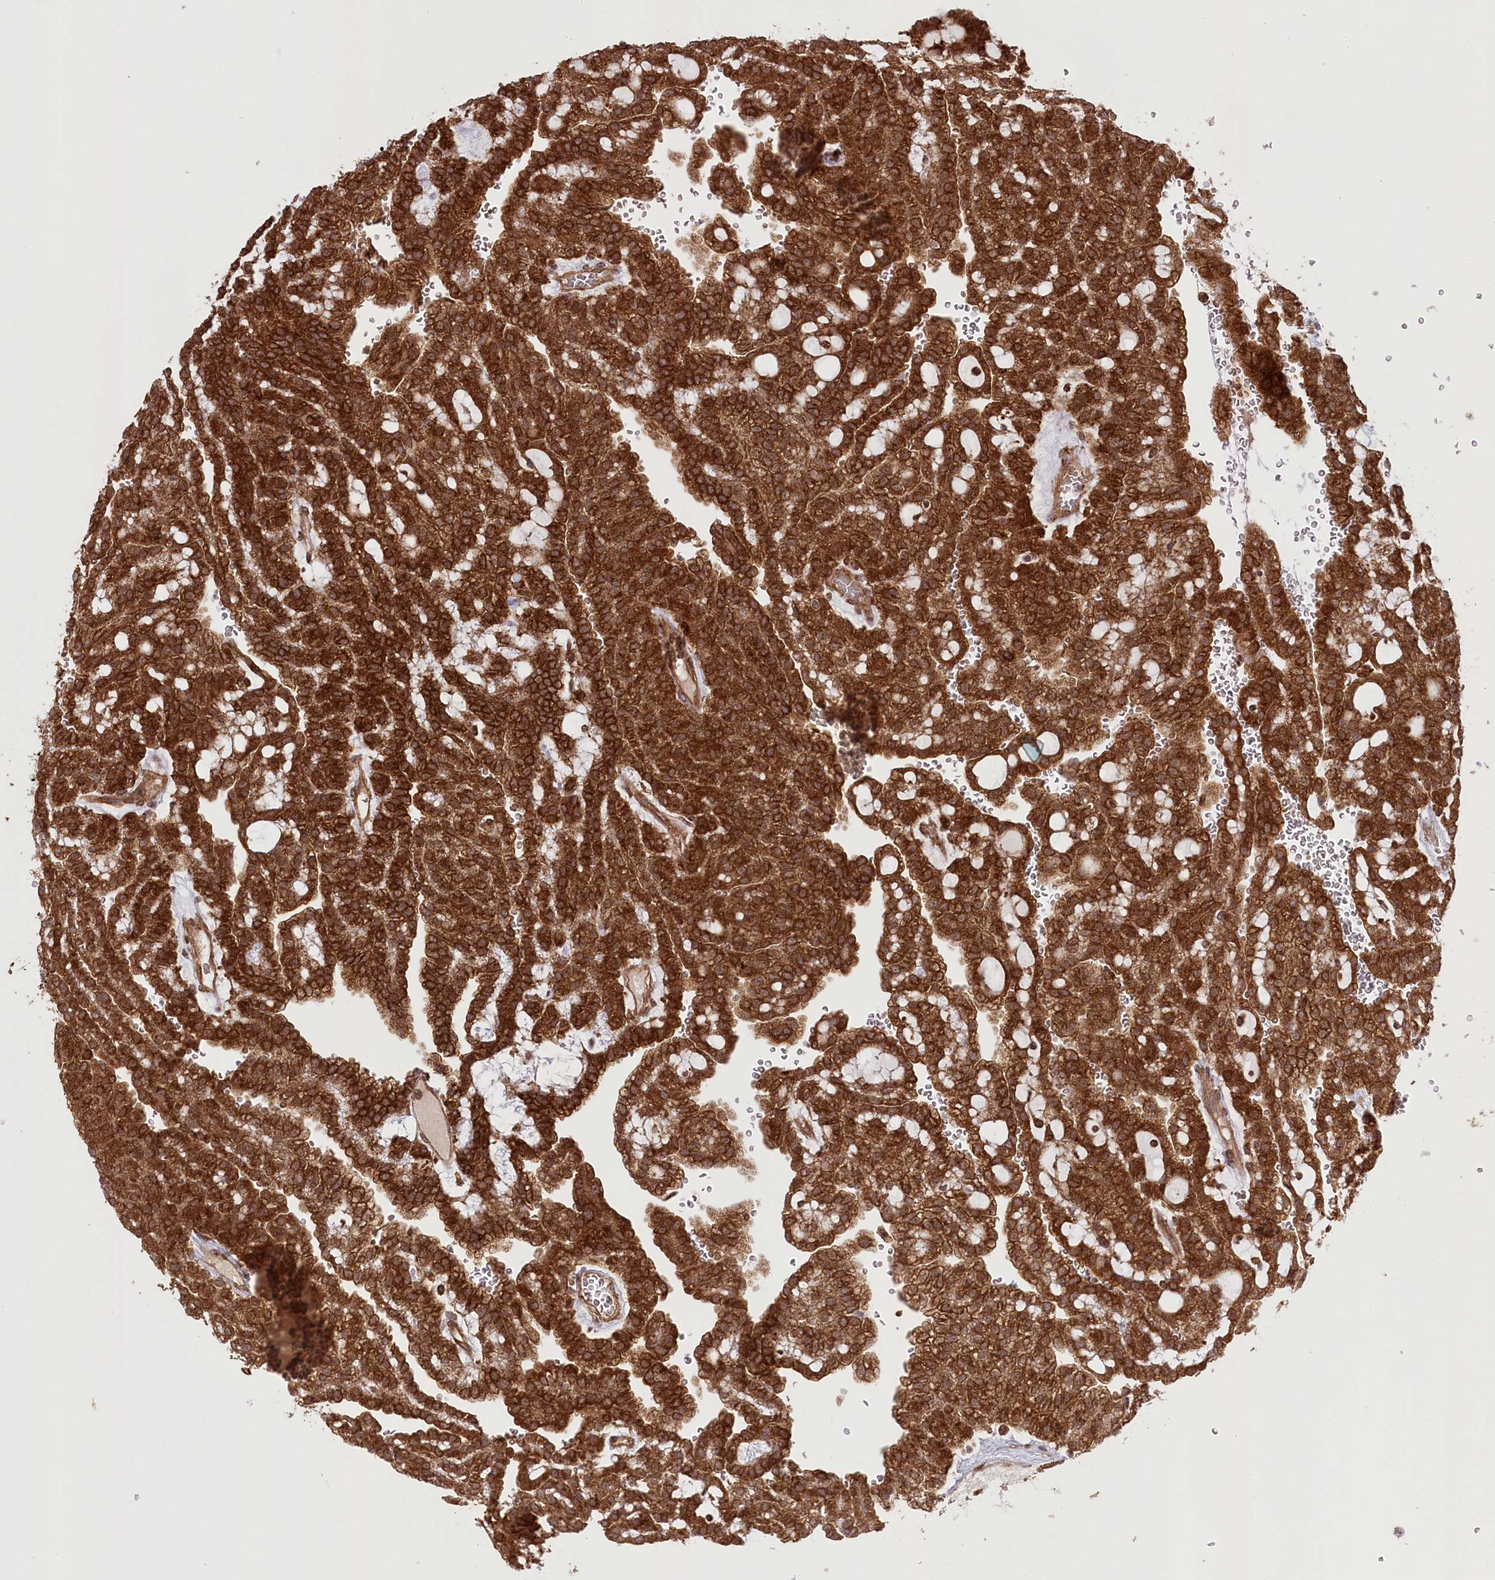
{"staining": {"intensity": "strong", "quantity": ">75%", "location": "cytoplasmic/membranous"}, "tissue": "renal cancer", "cell_type": "Tumor cells", "image_type": "cancer", "snomed": [{"axis": "morphology", "description": "Adenocarcinoma, NOS"}, {"axis": "topography", "description": "Kidney"}], "caption": "Brown immunohistochemical staining in human renal cancer (adenocarcinoma) reveals strong cytoplasmic/membranous expression in about >75% of tumor cells. The protein is shown in brown color, while the nuclei are stained blue.", "gene": "CCDC91", "patient": {"sex": "male", "age": 63}}